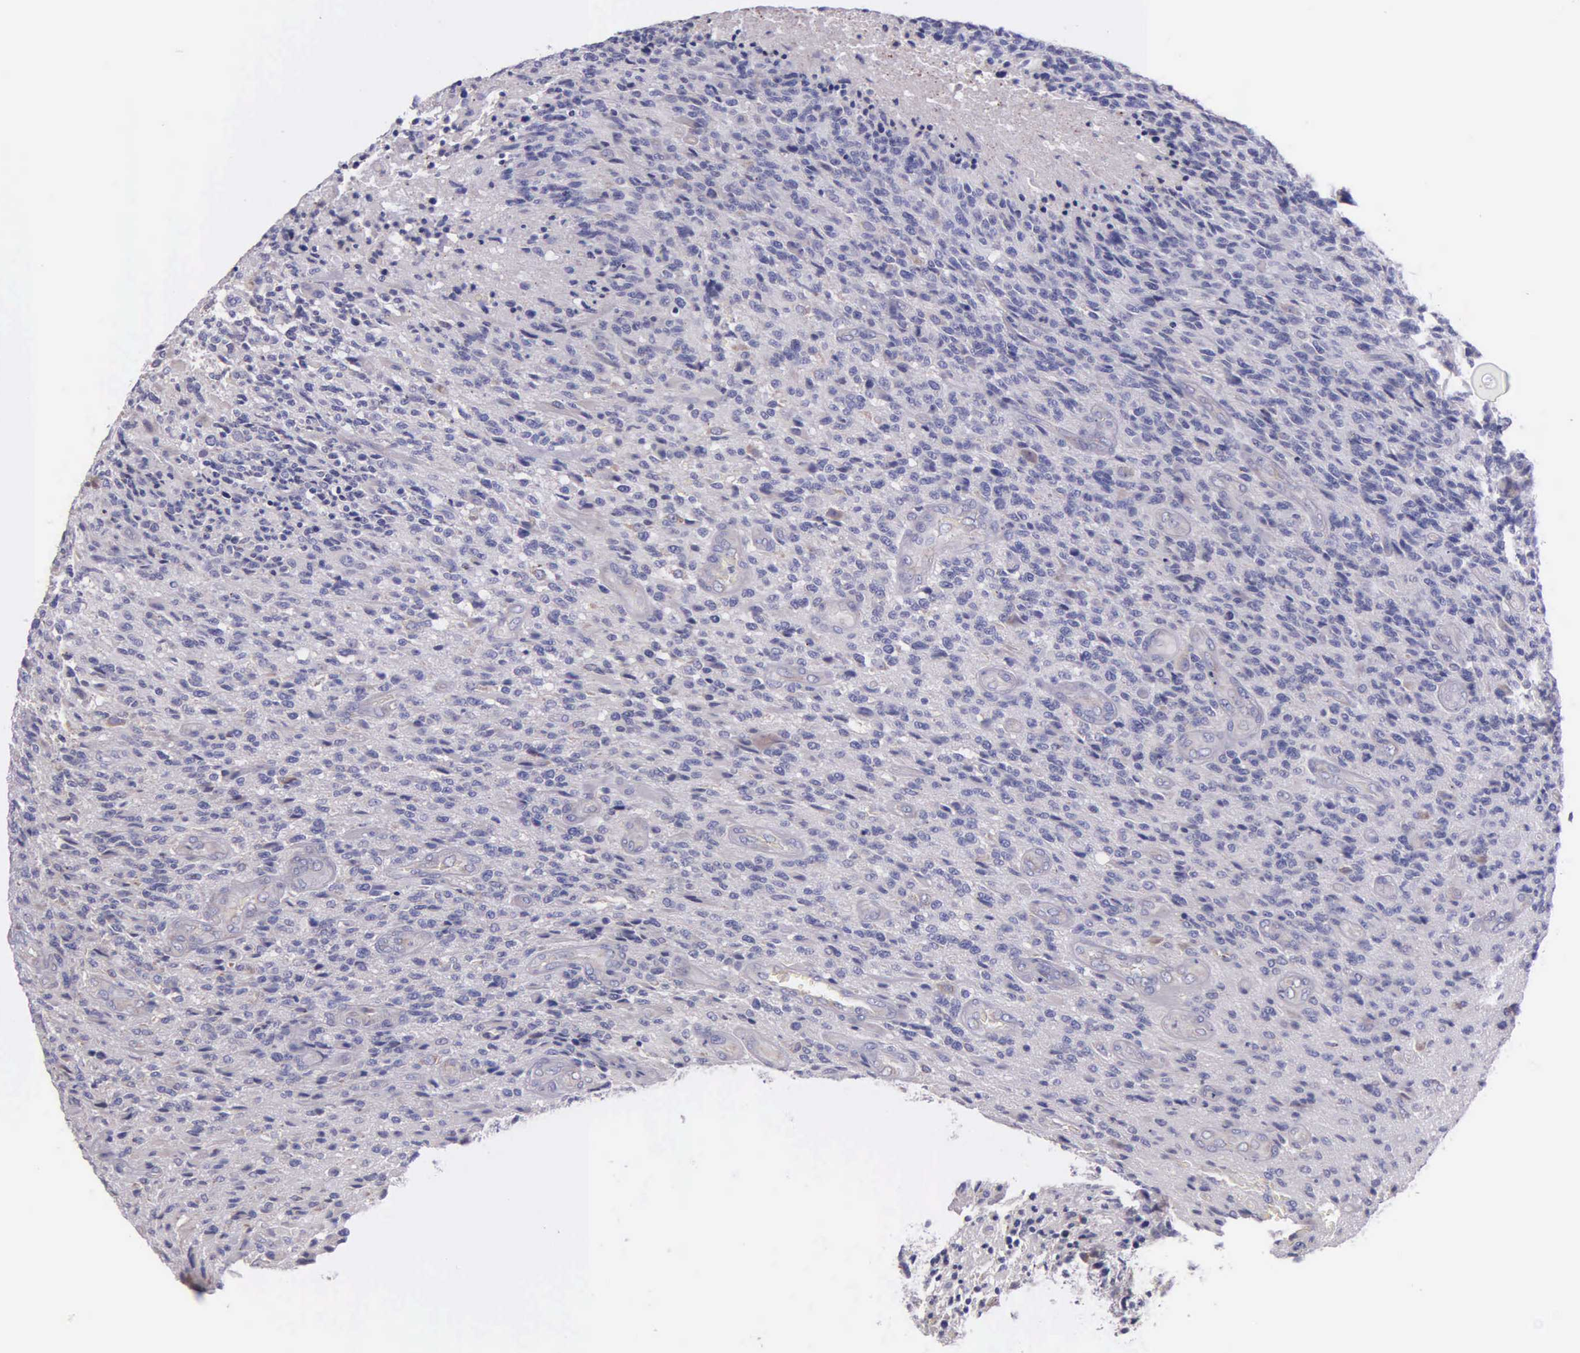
{"staining": {"intensity": "negative", "quantity": "none", "location": "none"}, "tissue": "glioma", "cell_type": "Tumor cells", "image_type": "cancer", "snomed": [{"axis": "morphology", "description": "Glioma, malignant, High grade"}, {"axis": "topography", "description": "Brain"}], "caption": "Tumor cells are negative for brown protein staining in glioma.", "gene": "MIA2", "patient": {"sex": "male", "age": 36}}